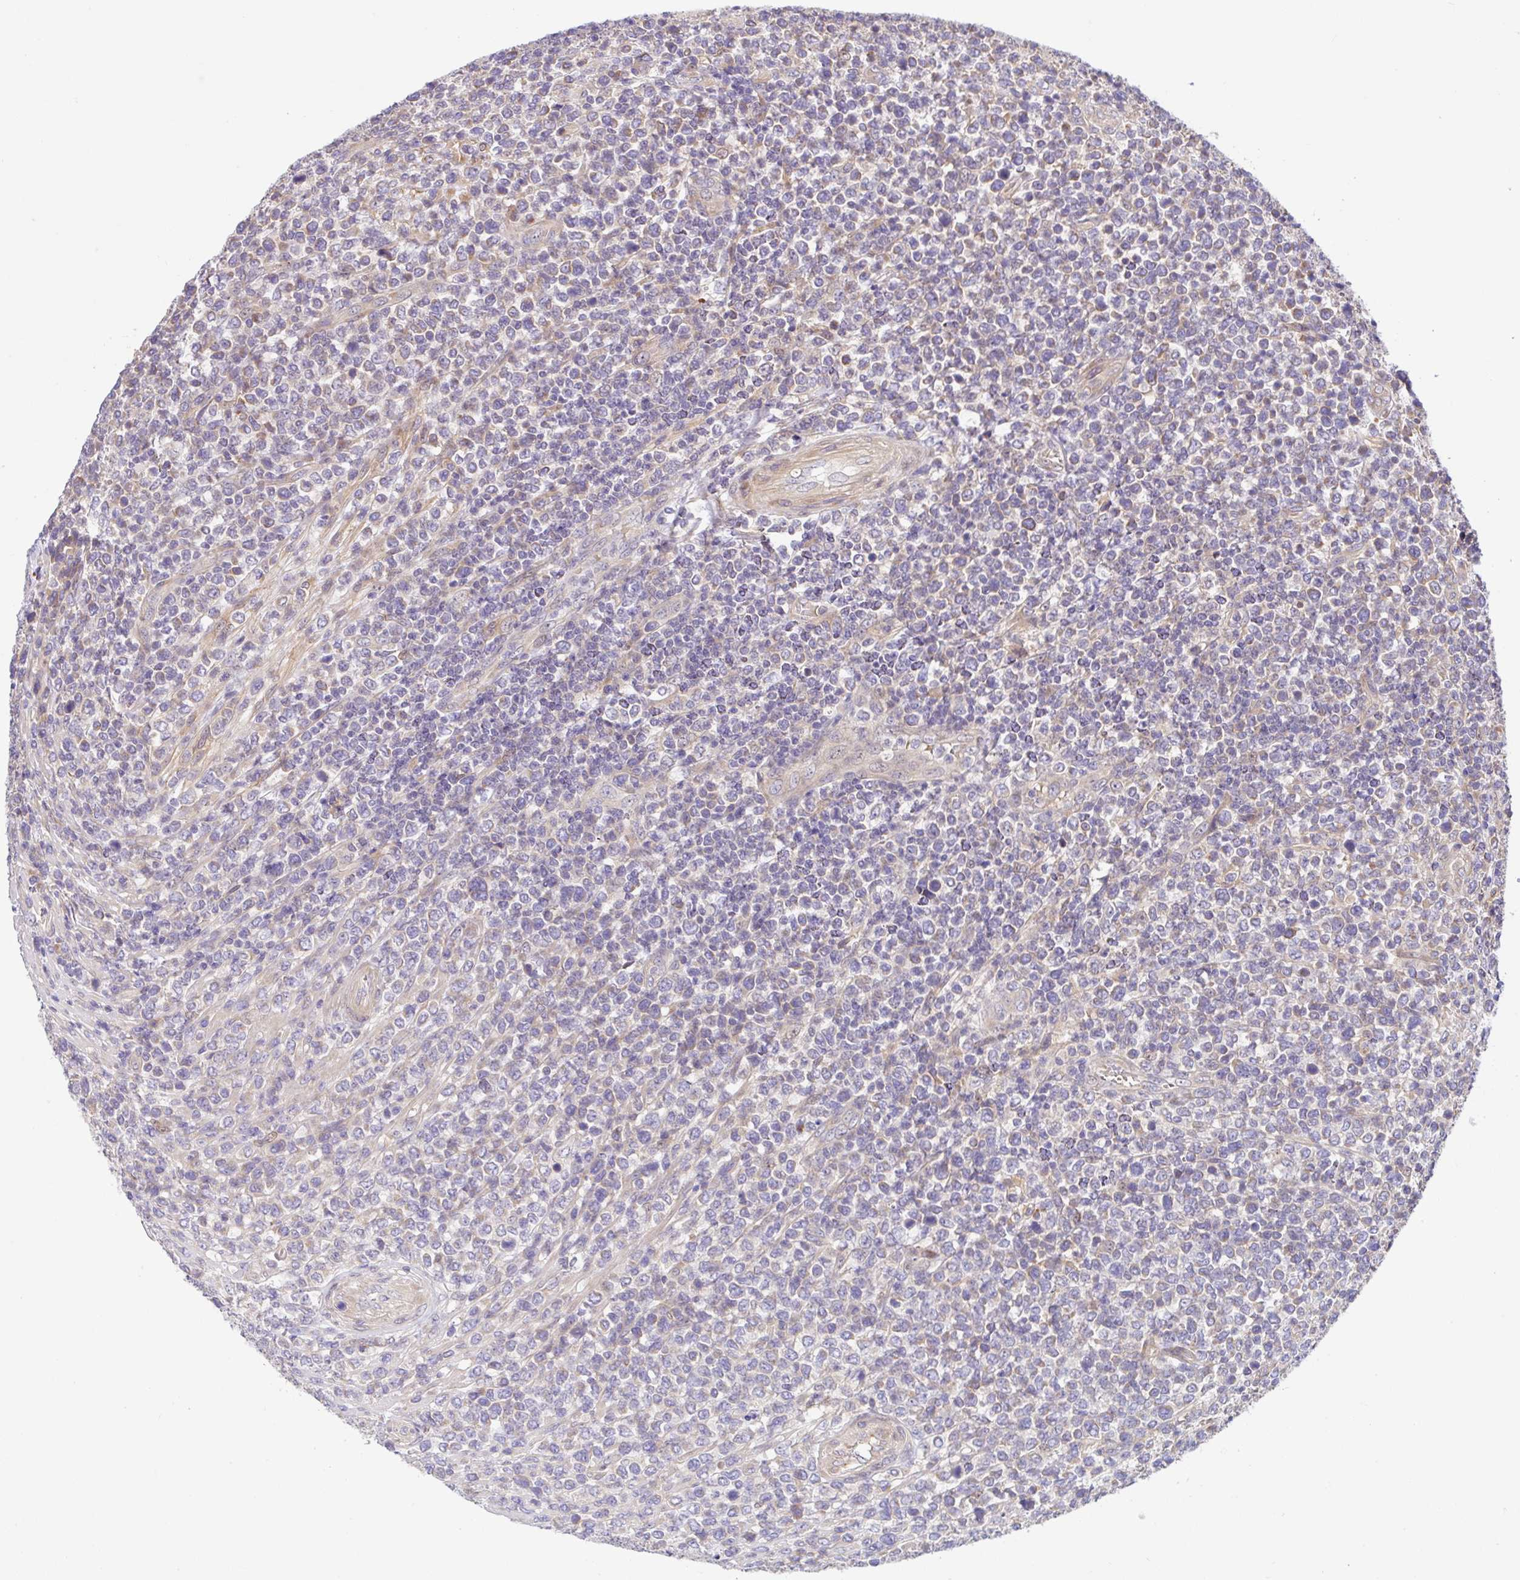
{"staining": {"intensity": "negative", "quantity": "none", "location": "none"}, "tissue": "lymphoma", "cell_type": "Tumor cells", "image_type": "cancer", "snomed": [{"axis": "morphology", "description": "Malignant lymphoma, non-Hodgkin's type, High grade"}, {"axis": "topography", "description": "Soft tissue"}], "caption": "The IHC micrograph has no significant staining in tumor cells of lymphoma tissue. Nuclei are stained in blue.", "gene": "UBE4A", "patient": {"sex": "female", "age": 56}}